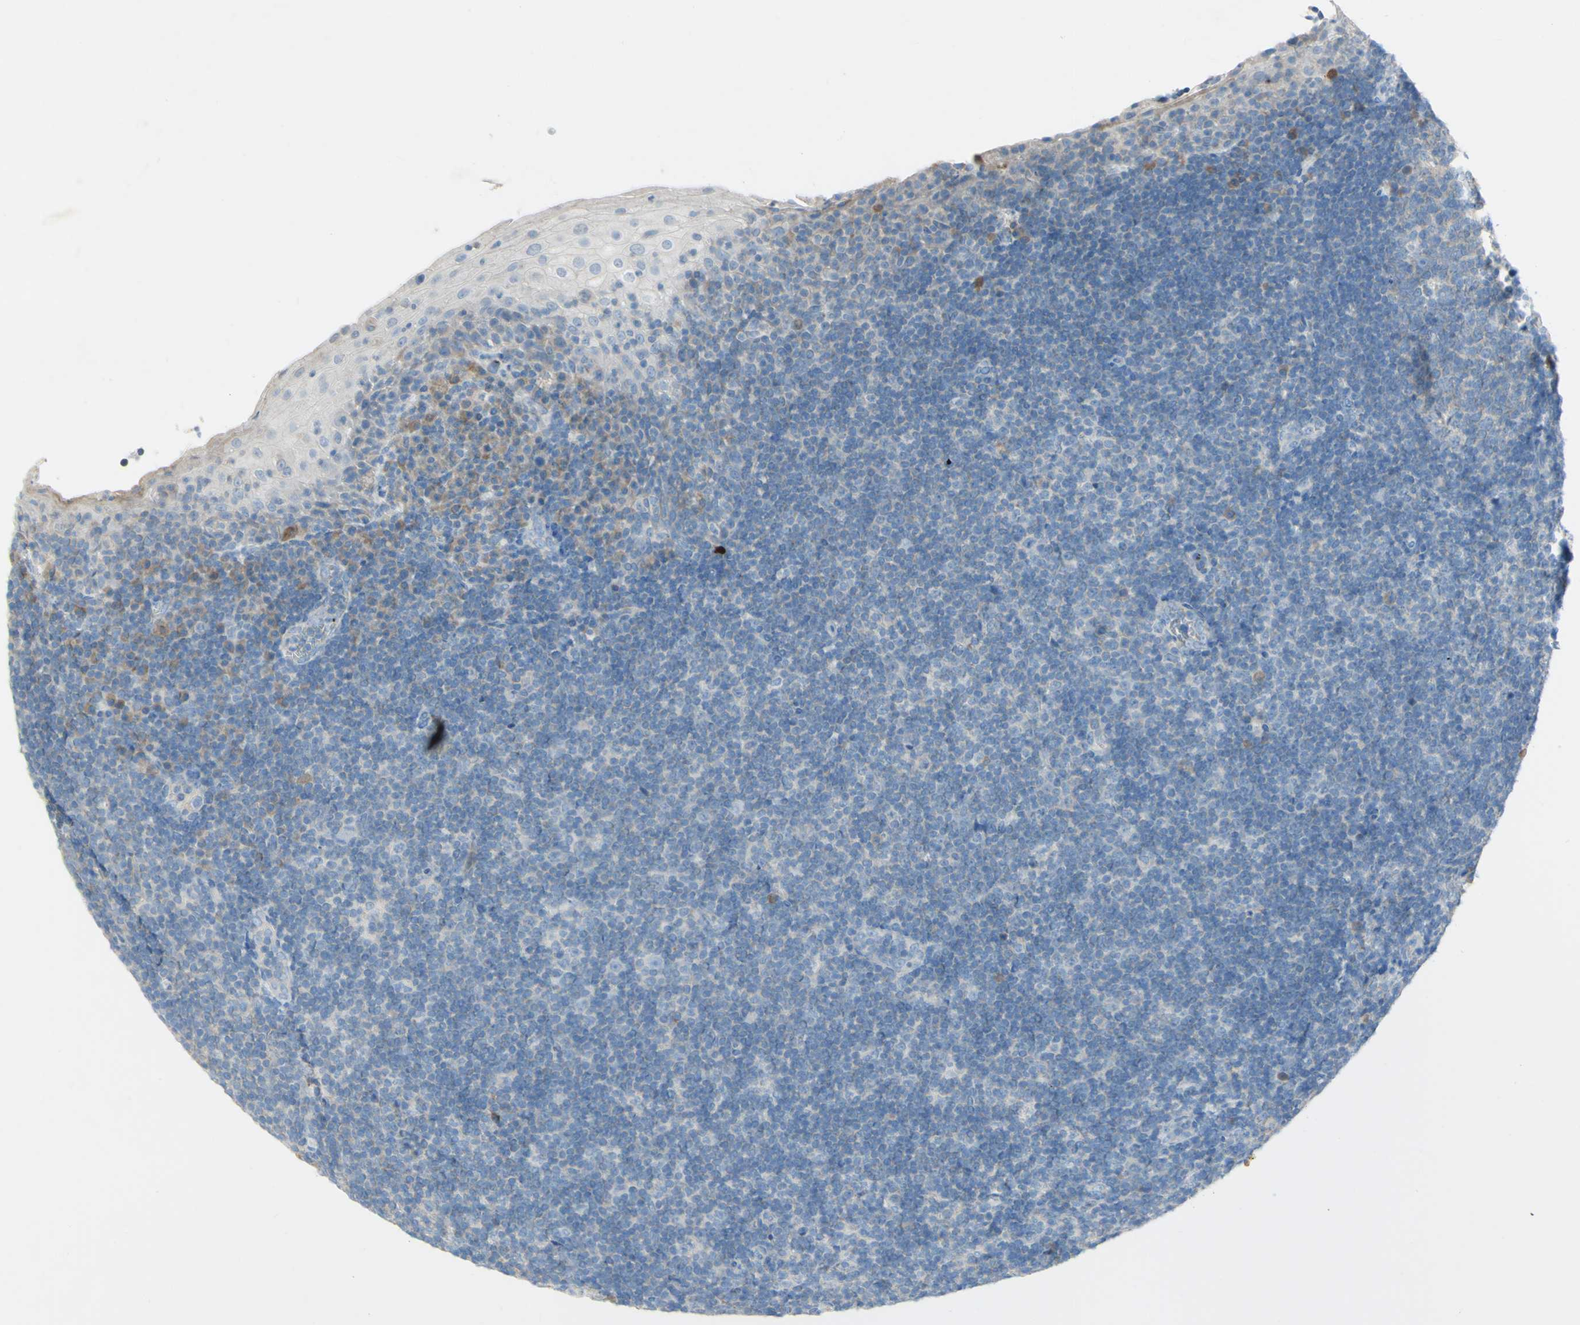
{"staining": {"intensity": "negative", "quantity": "none", "location": "none"}, "tissue": "tonsil", "cell_type": "Germinal center cells", "image_type": "normal", "snomed": [{"axis": "morphology", "description": "Normal tissue, NOS"}, {"axis": "topography", "description": "Tonsil"}], "caption": "Immunohistochemical staining of benign tonsil demonstrates no significant expression in germinal center cells.", "gene": "ACADL", "patient": {"sex": "male", "age": 37}}